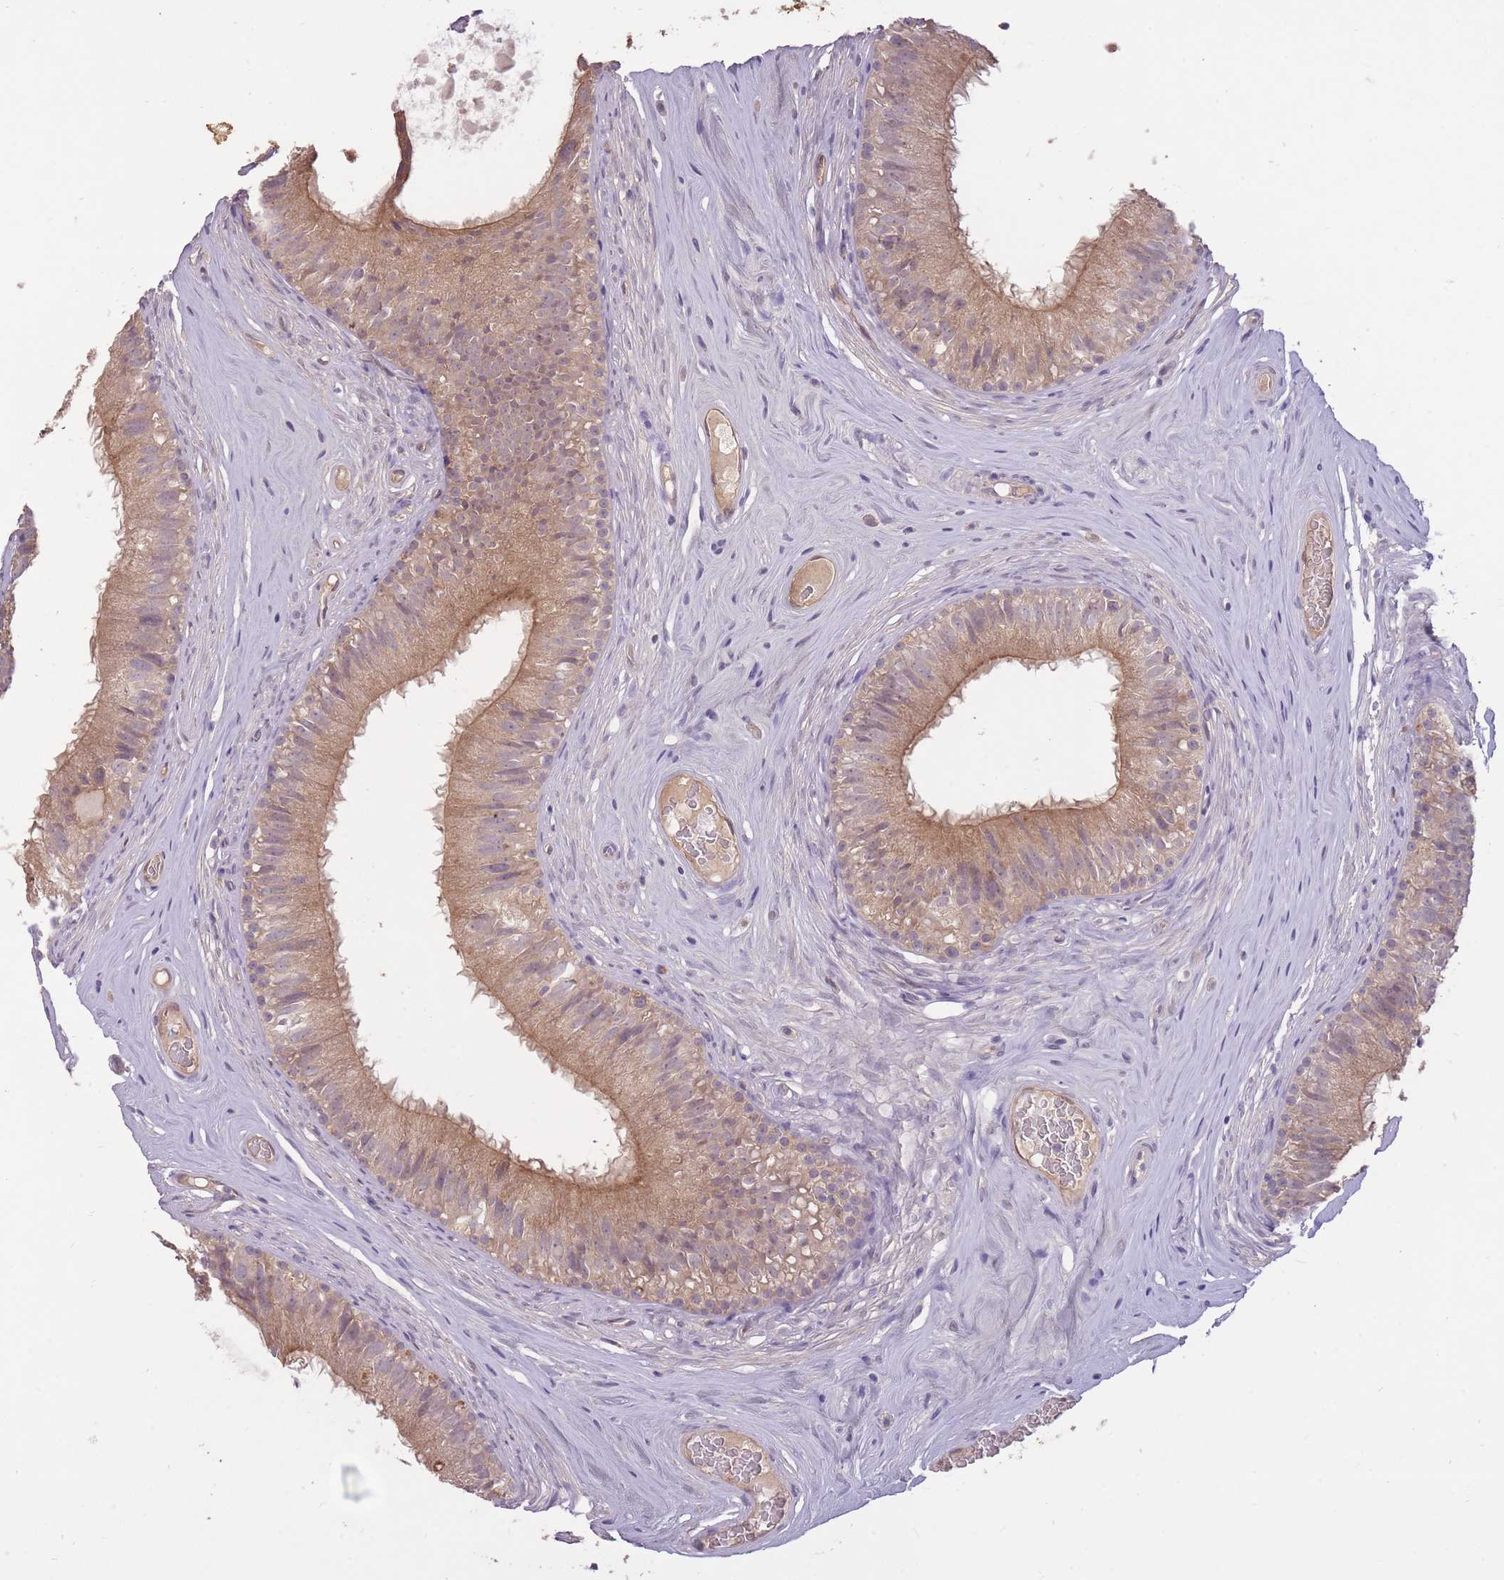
{"staining": {"intensity": "moderate", "quantity": ">75%", "location": "cytoplasmic/membranous"}, "tissue": "epididymis", "cell_type": "Glandular cells", "image_type": "normal", "snomed": [{"axis": "morphology", "description": "Normal tissue, NOS"}, {"axis": "topography", "description": "Epididymis"}], "caption": "Moderate cytoplasmic/membranous expression for a protein is appreciated in about >75% of glandular cells of normal epididymis using IHC.", "gene": "LRATD2", "patient": {"sex": "male", "age": 45}}